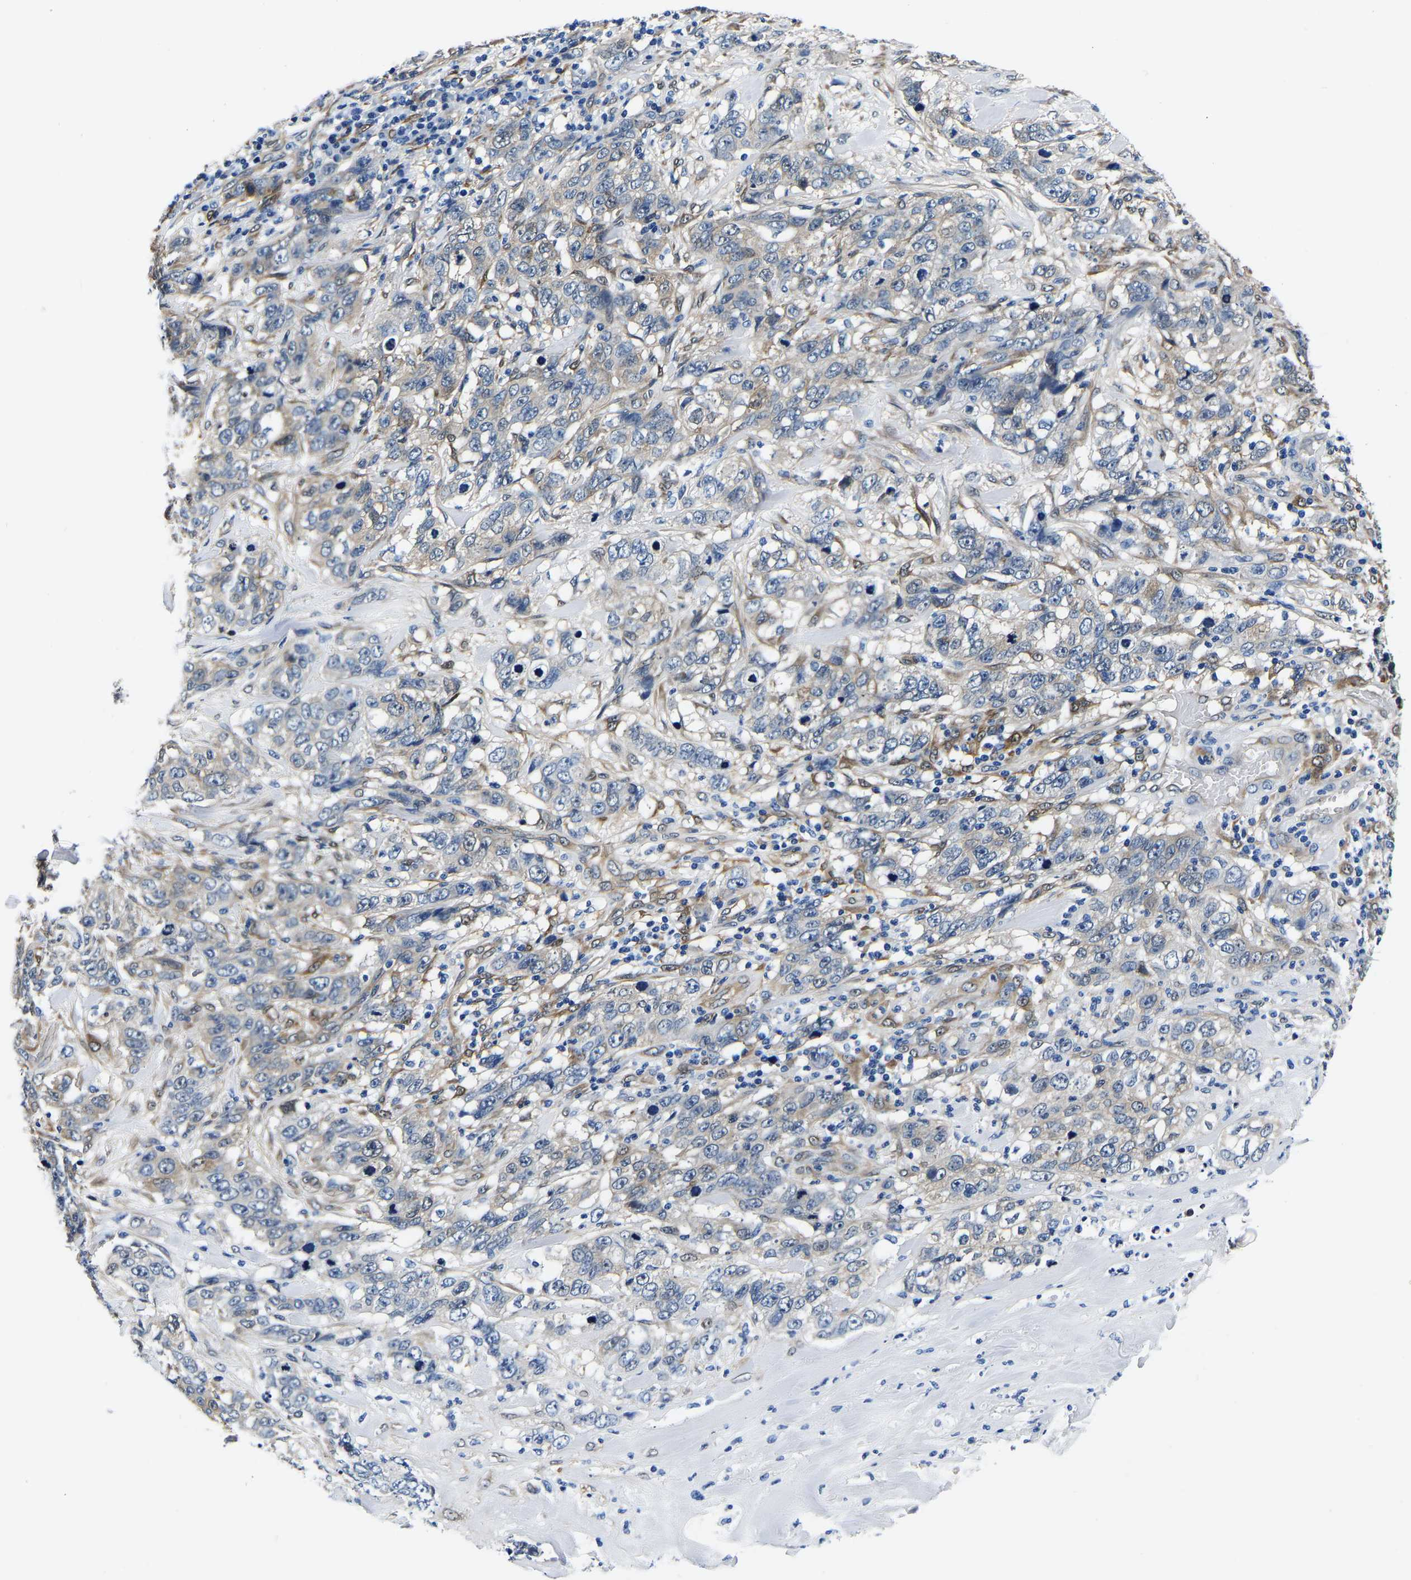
{"staining": {"intensity": "weak", "quantity": "<25%", "location": "cytoplasmic/membranous"}, "tissue": "stomach cancer", "cell_type": "Tumor cells", "image_type": "cancer", "snomed": [{"axis": "morphology", "description": "Adenocarcinoma, NOS"}, {"axis": "topography", "description": "Stomach"}], "caption": "An IHC micrograph of stomach adenocarcinoma is shown. There is no staining in tumor cells of stomach adenocarcinoma.", "gene": "S100A13", "patient": {"sex": "male", "age": 48}}